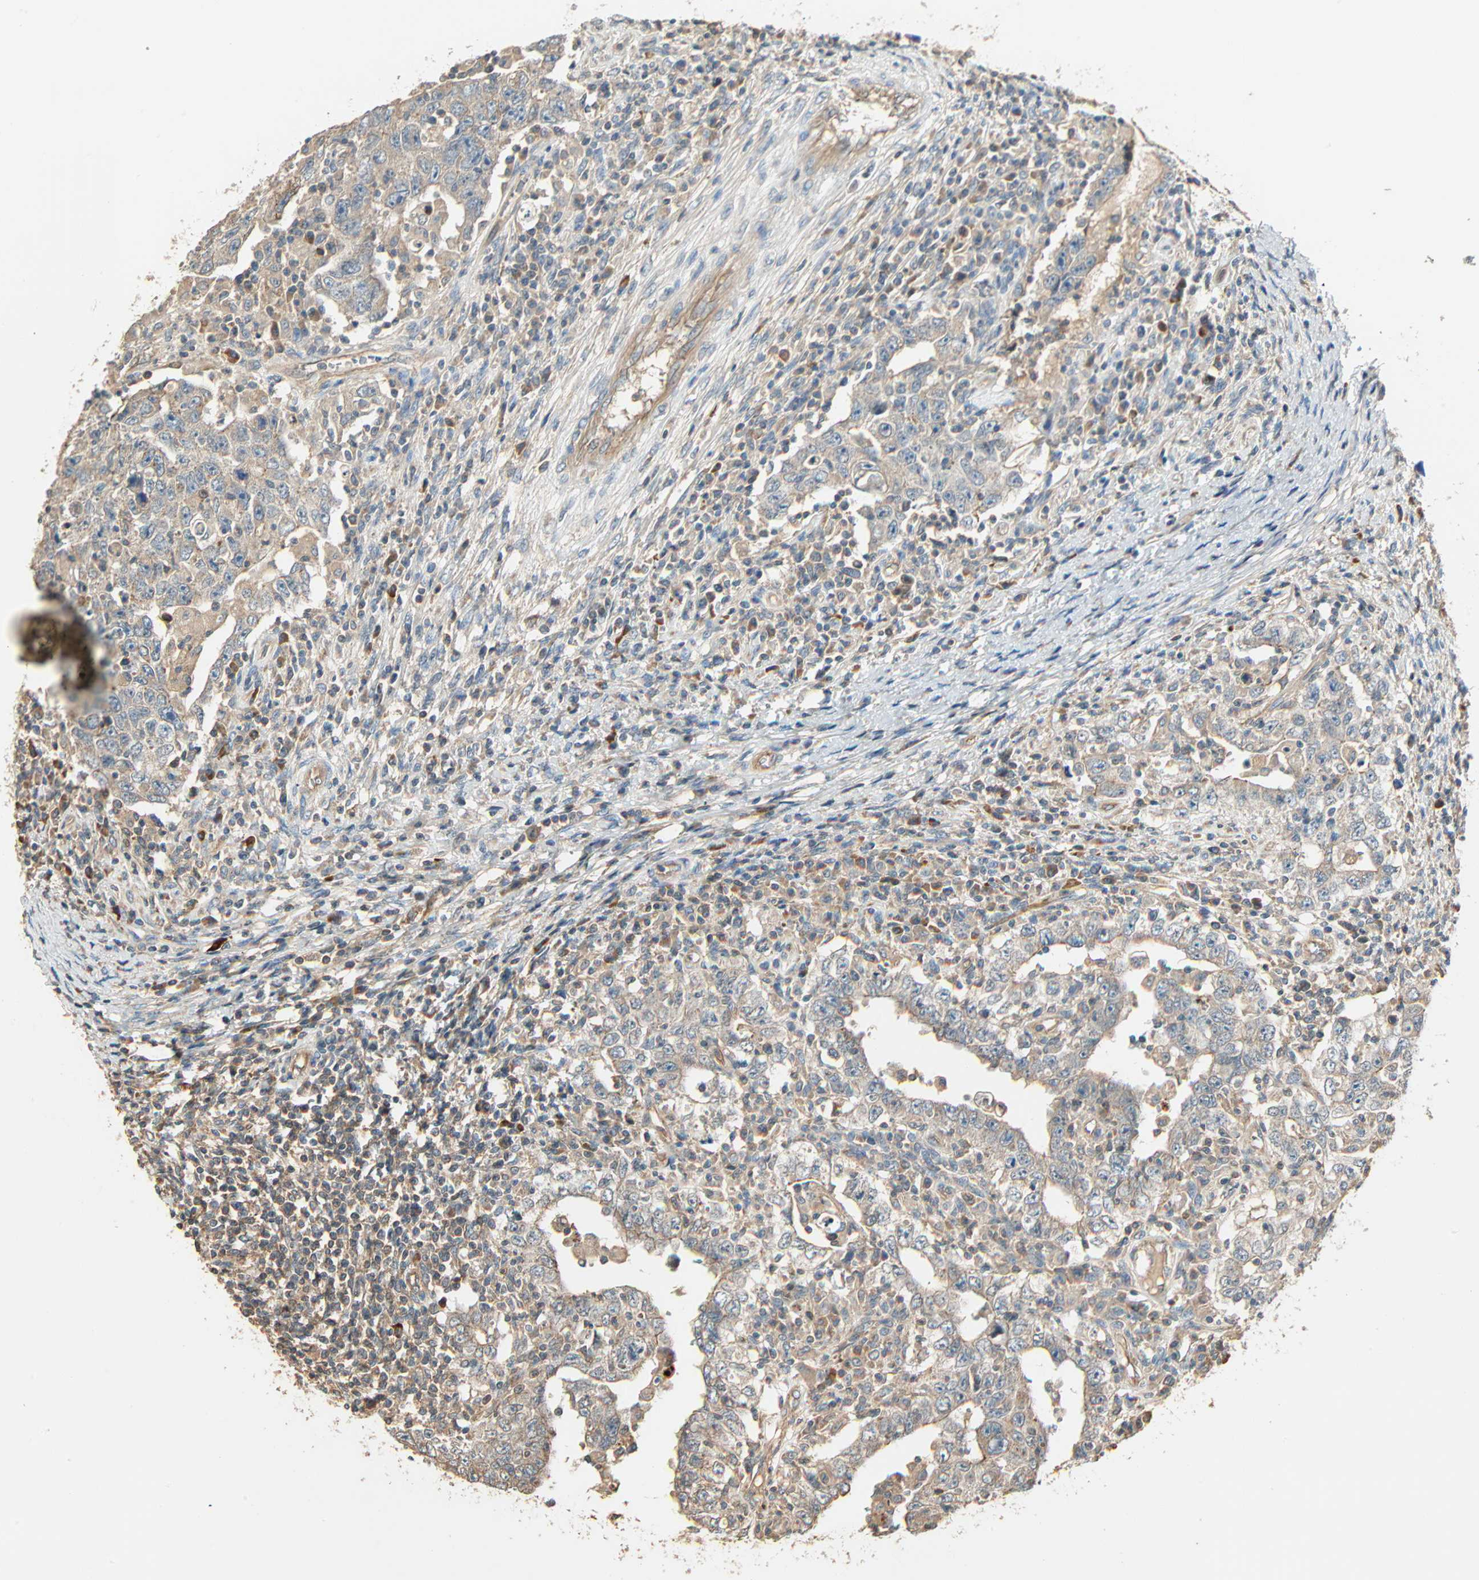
{"staining": {"intensity": "negative", "quantity": "none", "location": "none"}, "tissue": "testis cancer", "cell_type": "Tumor cells", "image_type": "cancer", "snomed": [{"axis": "morphology", "description": "Carcinoma, Embryonal, NOS"}, {"axis": "topography", "description": "Testis"}], "caption": "Immunohistochemistry (IHC) micrograph of embryonal carcinoma (testis) stained for a protein (brown), which exhibits no expression in tumor cells.", "gene": "GALK1", "patient": {"sex": "male", "age": 26}}